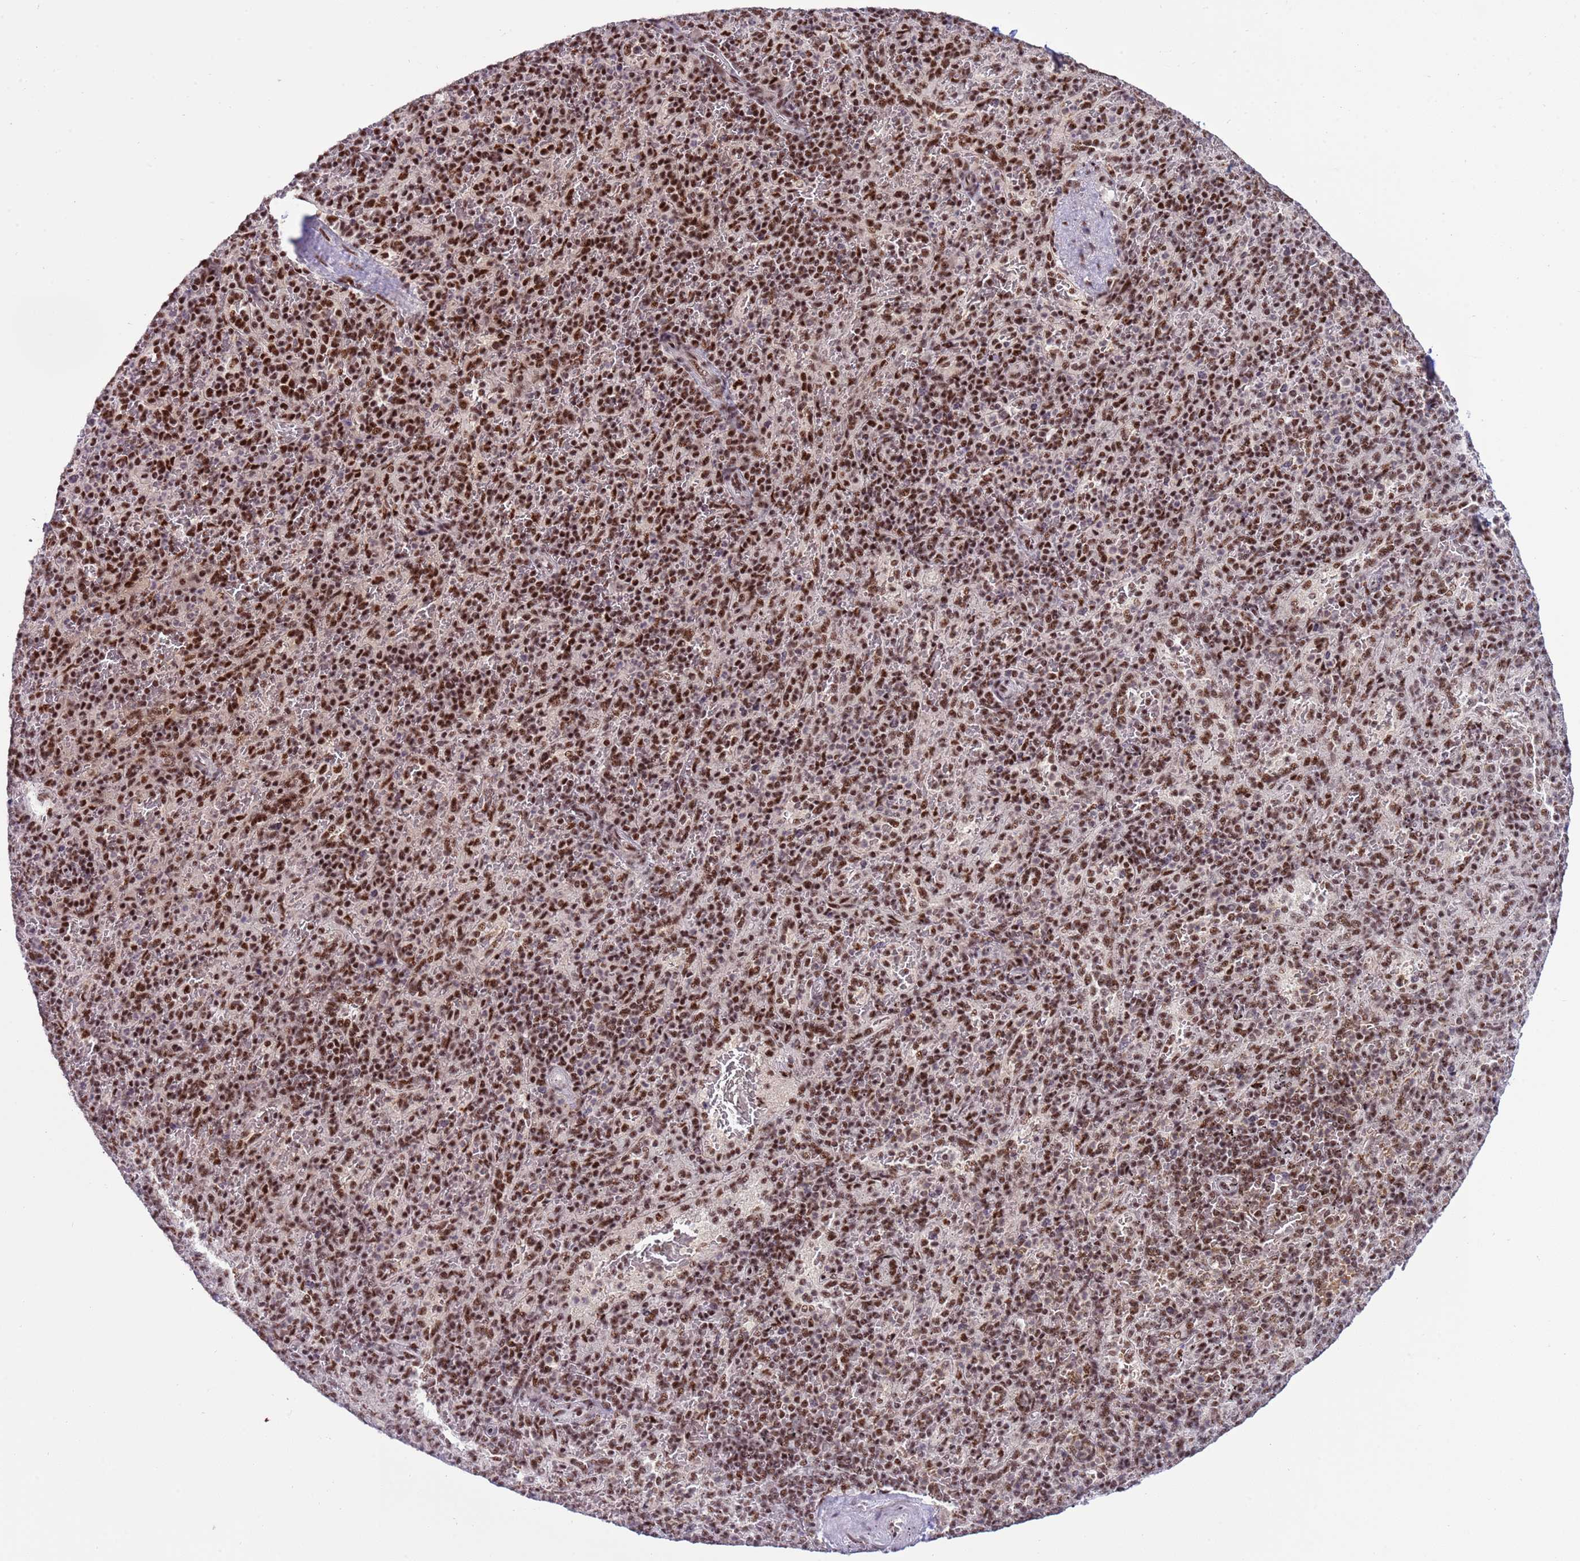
{"staining": {"intensity": "strong", "quantity": ">75%", "location": "nuclear"}, "tissue": "spleen", "cell_type": "Cells in red pulp", "image_type": "normal", "snomed": [{"axis": "morphology", "description": "Normal tissue, NOS"}, {"axis": "topography", "description": "Spleen"}], "caption": "A histopathology image of spleen stained for a protein reveals strong nuclear brown staining in cells in red pulp. (DAB (3,3'-diaminobenzidine) IHC with brightfield microscopy, high magnification).", "gene": "THOC2", "patient": {"sex": "male", "age": 82}}